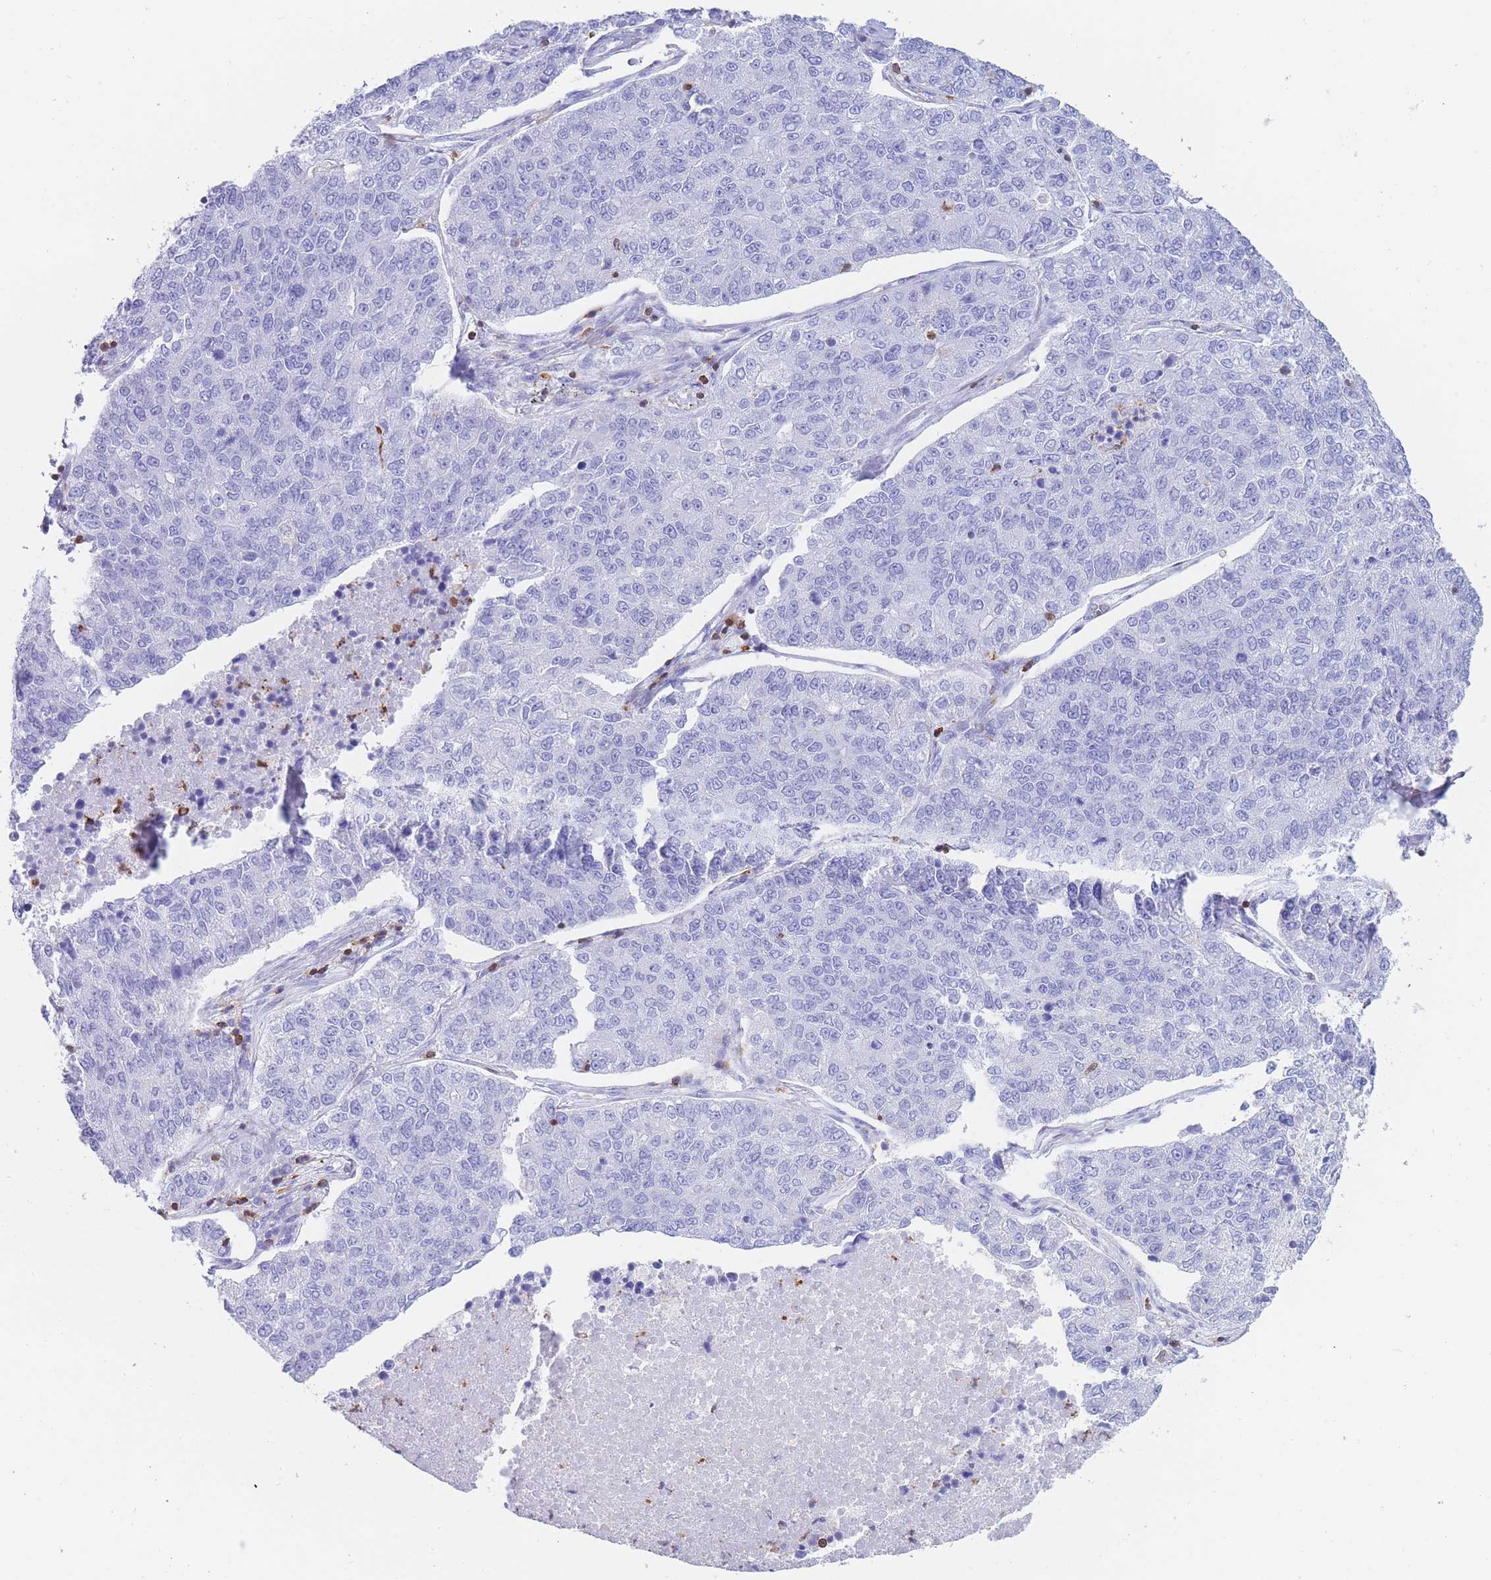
{"staining": {"intensity": "negative", "quantity": "none", "location": "none"}, "tissue": "lung cancer", "cell_type": "Tumor cells", "image_type": "cancer", "snomed": [{"axis": "morphology", "description": "Adenocarcinoma, NOS"}, {"axis": "topography", "description": "Lung"}], "caption": "Human lung cancer stained for a protein using IHC demonstrates no positivity in tumor cells.", "gene": "CORO1A", "patient": {"sex": "male", "age": 49}}